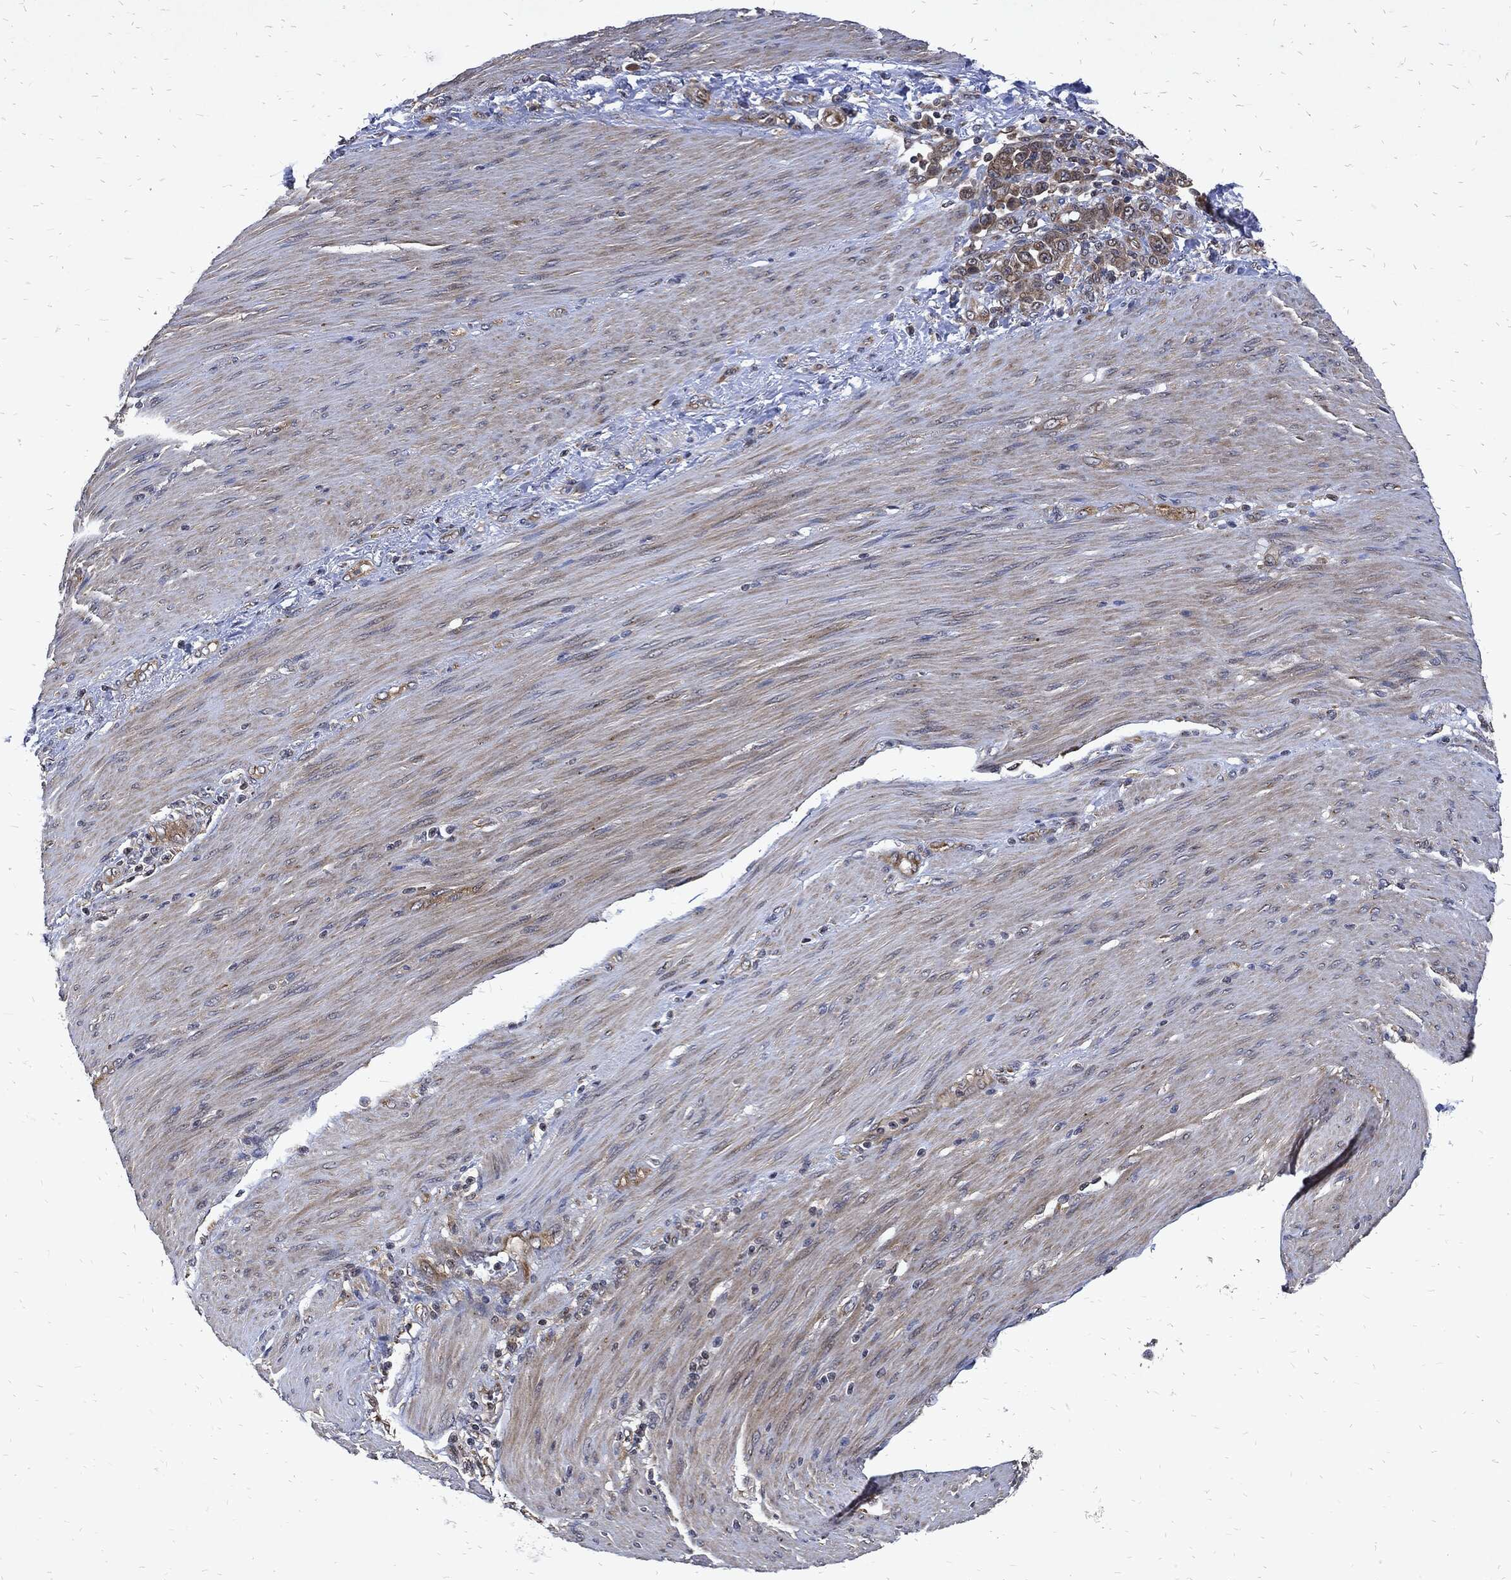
{"staining": {"intensity": "moderate", "quantity": "25%-75%", "location": "cytoplasmic/membranous"}, "tissue": "stomach cancer", "cell_type": "Tumor cells", "image_type": "cancer", "snomed": [{"axis": "morphology", "description": "Normal tissue, NOS"}, {"axis": "morphology", "description": "Adenocarcinoma, NOS"}, {"axis": "topography", "description": "Stomach"}], "caption": "Stomach cancer stained with immunohistochemistry (IHC) reveals moderate cytoplasmic/membranous expression in approximately 25%-75% of tumor cells.", "gene": "DCTN1", "patient": {"sex": "female", "age": 79}}